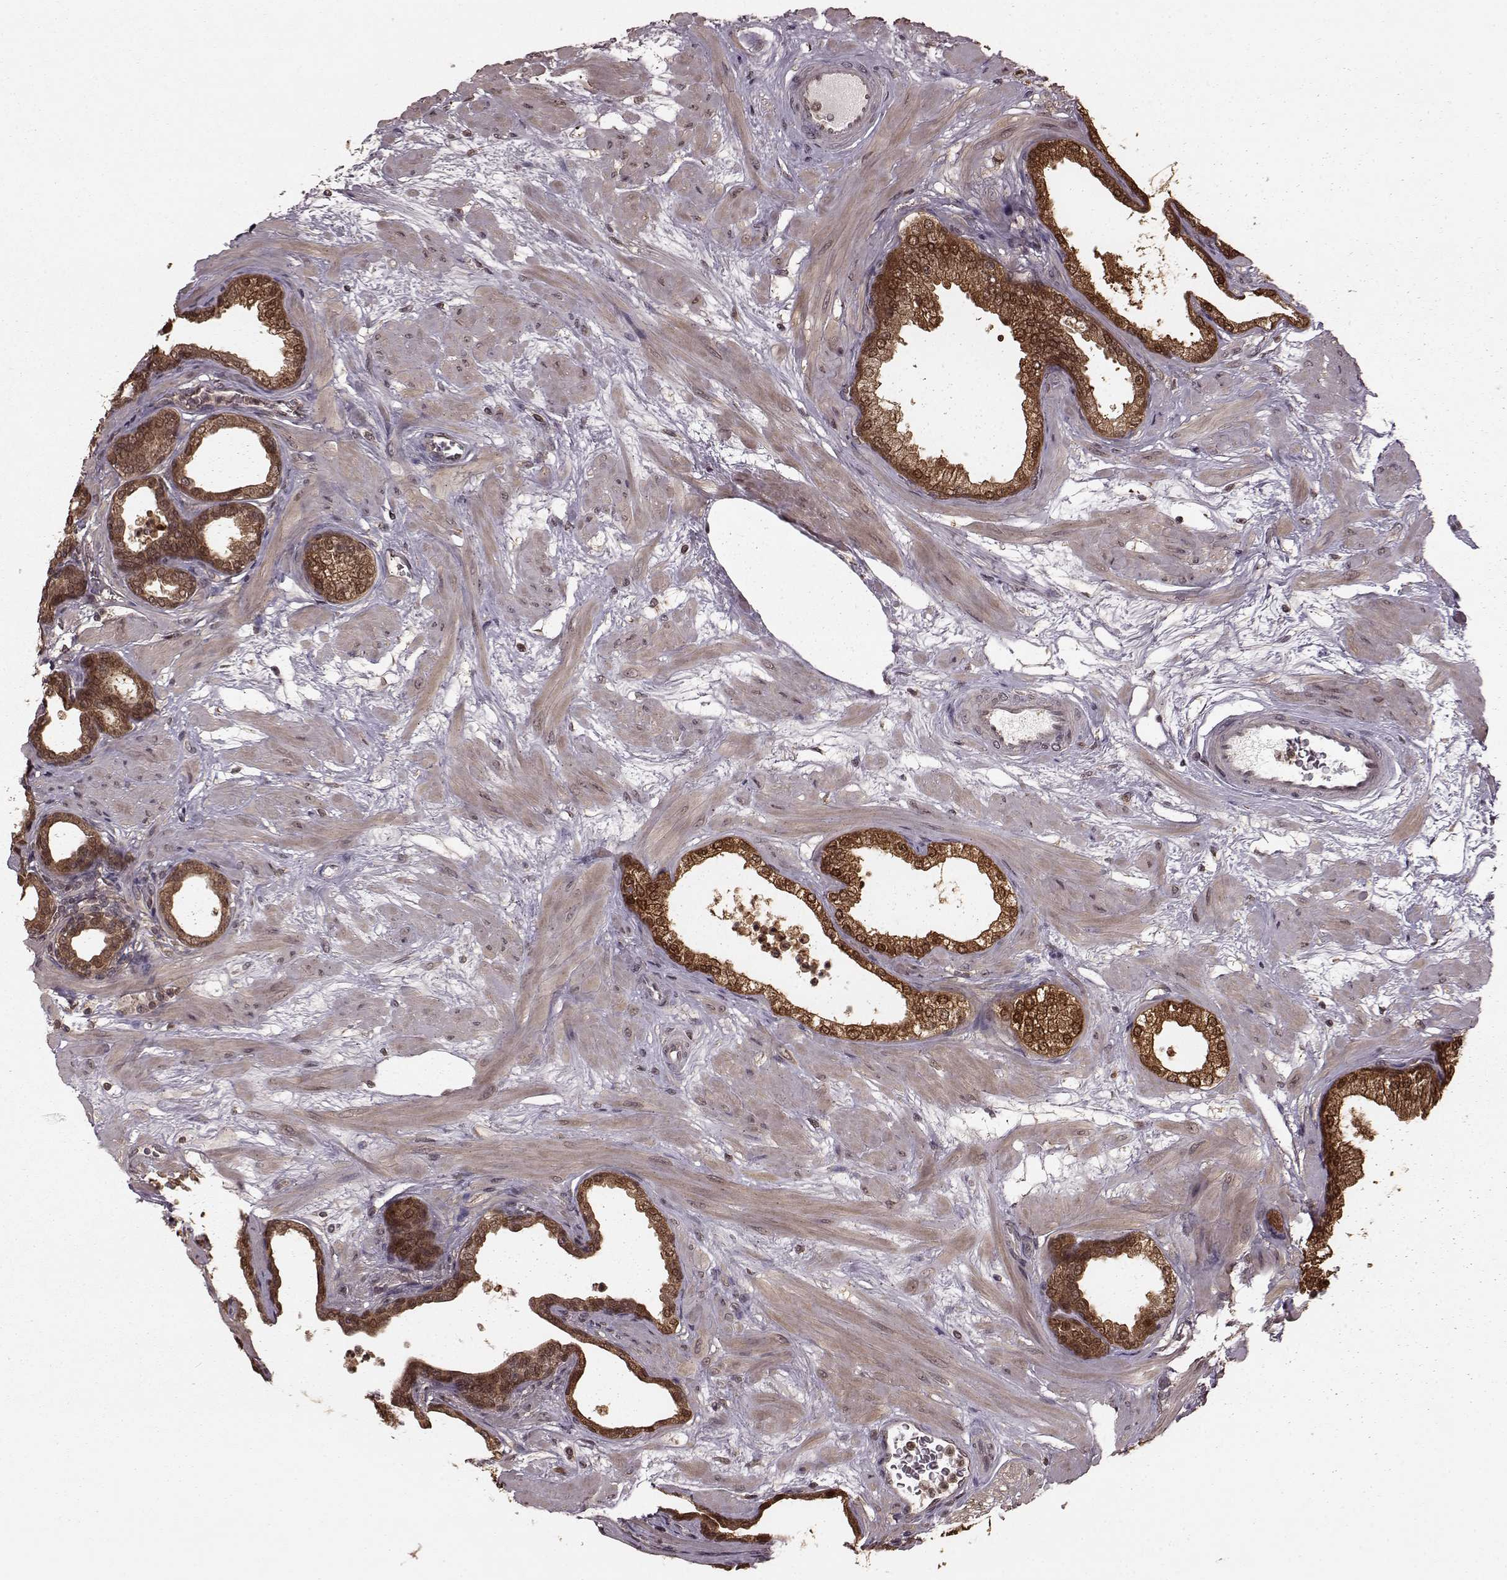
{"staining": {"intensity": "moderate", "quantity": ">75%", "location": "cytoplasmic/membranous,nuclear"}, "tissue": "prostate", "cell_type": "Glandular cells", "image_type": "normal", "snomed": [{"axis": "morphology", "description": "Normal tissue, NOS"}, {"axis": "topography", "description": "Prostate"}], "caption": "A photomicrograph showing moderate cytoplasmic/membranous,nuclear positivity in approximately >75% of glandular cells in unremarkable prostate, as visualized by brown immunohistochemical staining.", "gene": "GSS", "patient": {"sex": "male", "age": 37}}